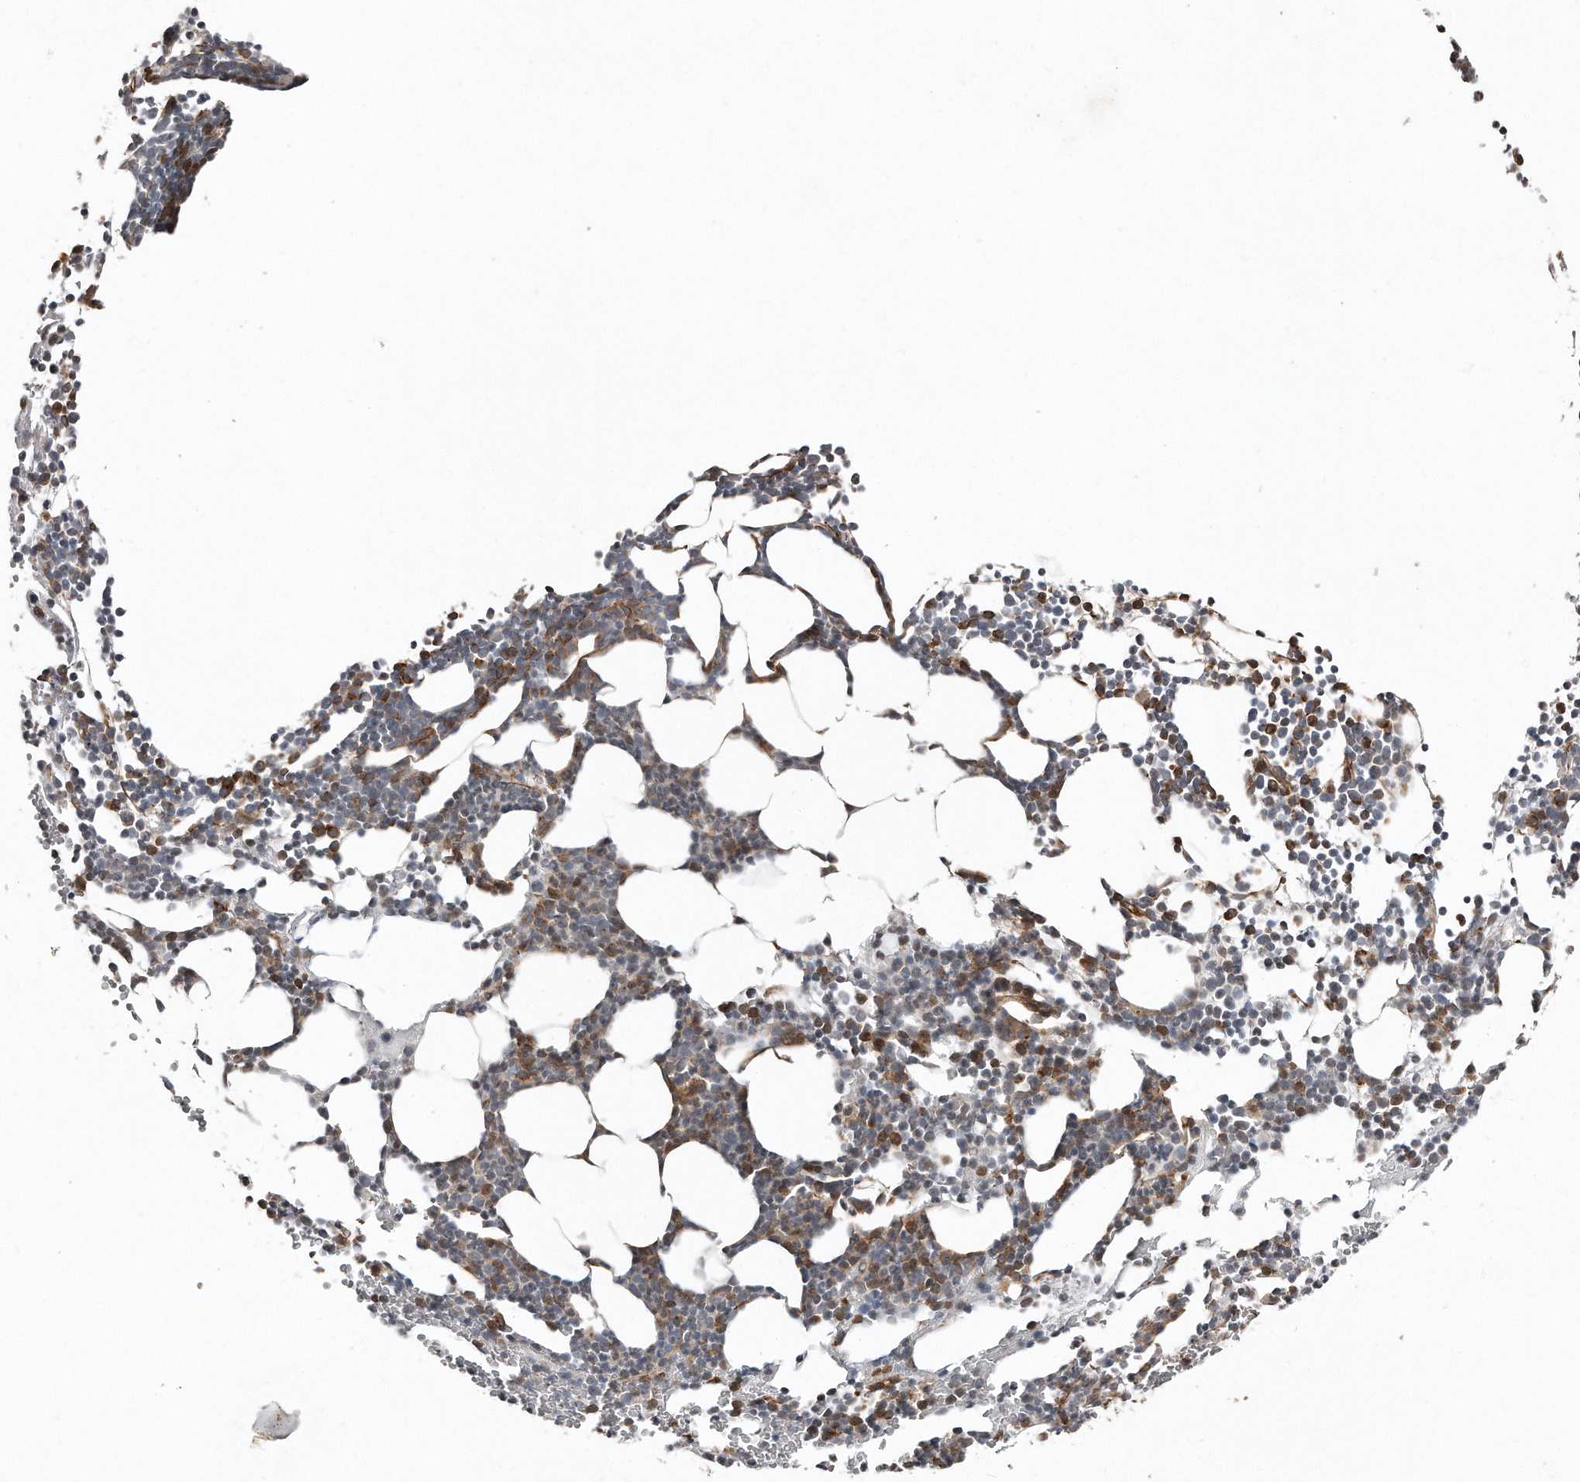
{"staining": {"intensity": "moderate", "quantity": "<25%", "location": "cytoplasmic/membranous"}, "tissue": "bone marrow", "cell_type": "Hematopoietic cells", "image_type": "normal", "snomed": [{"axis": "morphology", "description": "Normal tissue, NOS"}, {"axis": "topography", "description": "Bone marrow"}], "caption": "Immunohistochemical staining of normal human bone marrow shows moderate cytoplasmic/membranous protein expression in approximately <25% of hematopoietic cells. Immunohistochemistry (ihc) stains the protein in brown and the nuclei are stained blue.", "gene": "SNAP47", "patient": {"sex": "female", "age": 67}}